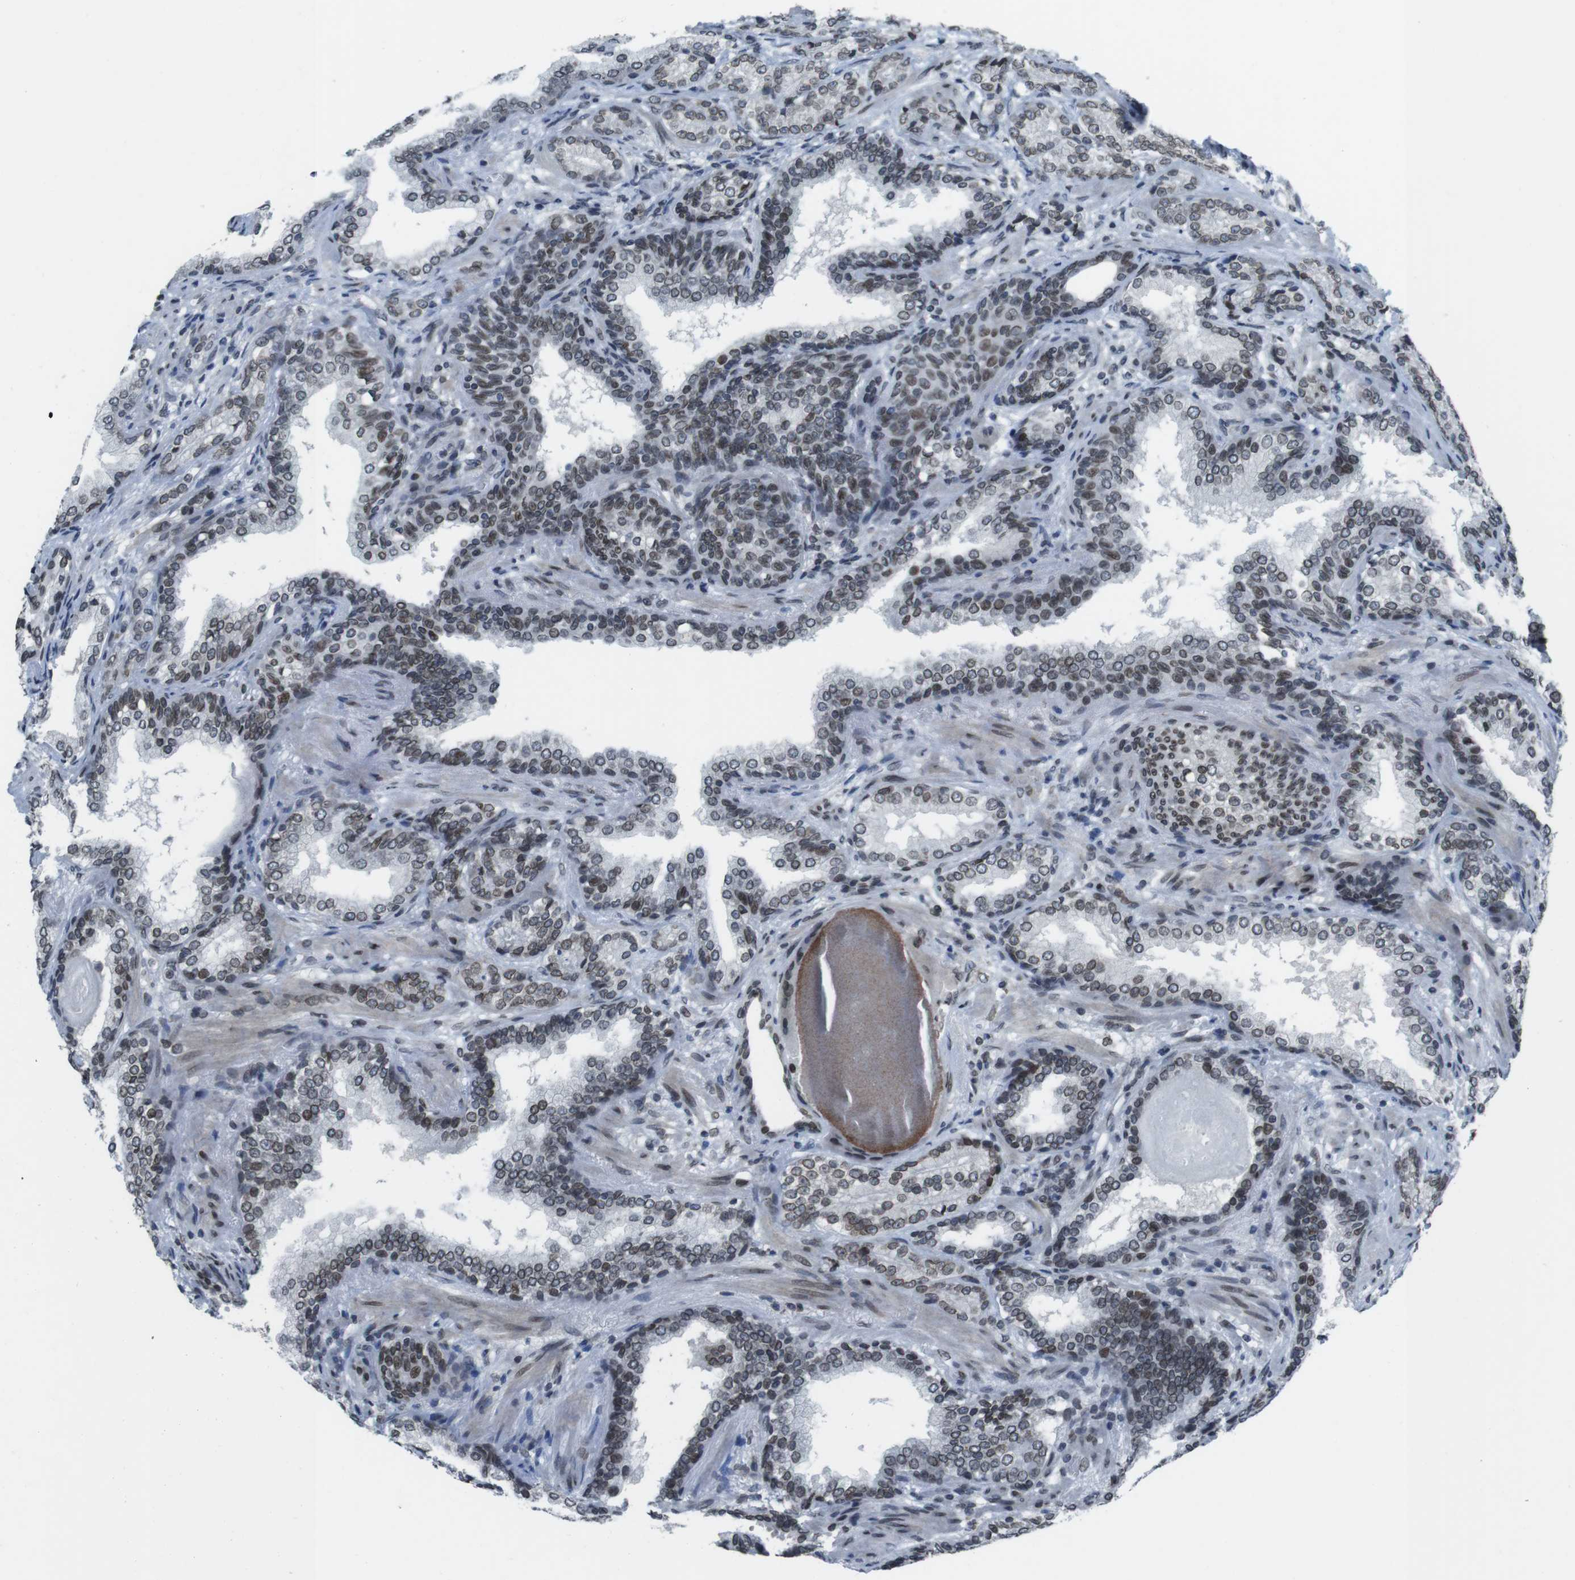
{"staining": {"intensity": "moderate", "quantity": ">75%", "location": "cytoplasmic/membranous,nuclear"}, "tissue": "prostate cancer", "cell_type": "Tumor cells", "image_type": "cancer", "snomed": [{"axis": "morphology", "description": "Adenocarcinoma, High grade"}, {"axis": "topography", "description": "Prostate"}], "caption": "Prostate cancer (high-grade adenocarcinoma) stained with a protein marker reveals moderate staining in tumor cells.", "gene": "MAD1L1", "patient": {"sex": "male", "age": 61}}